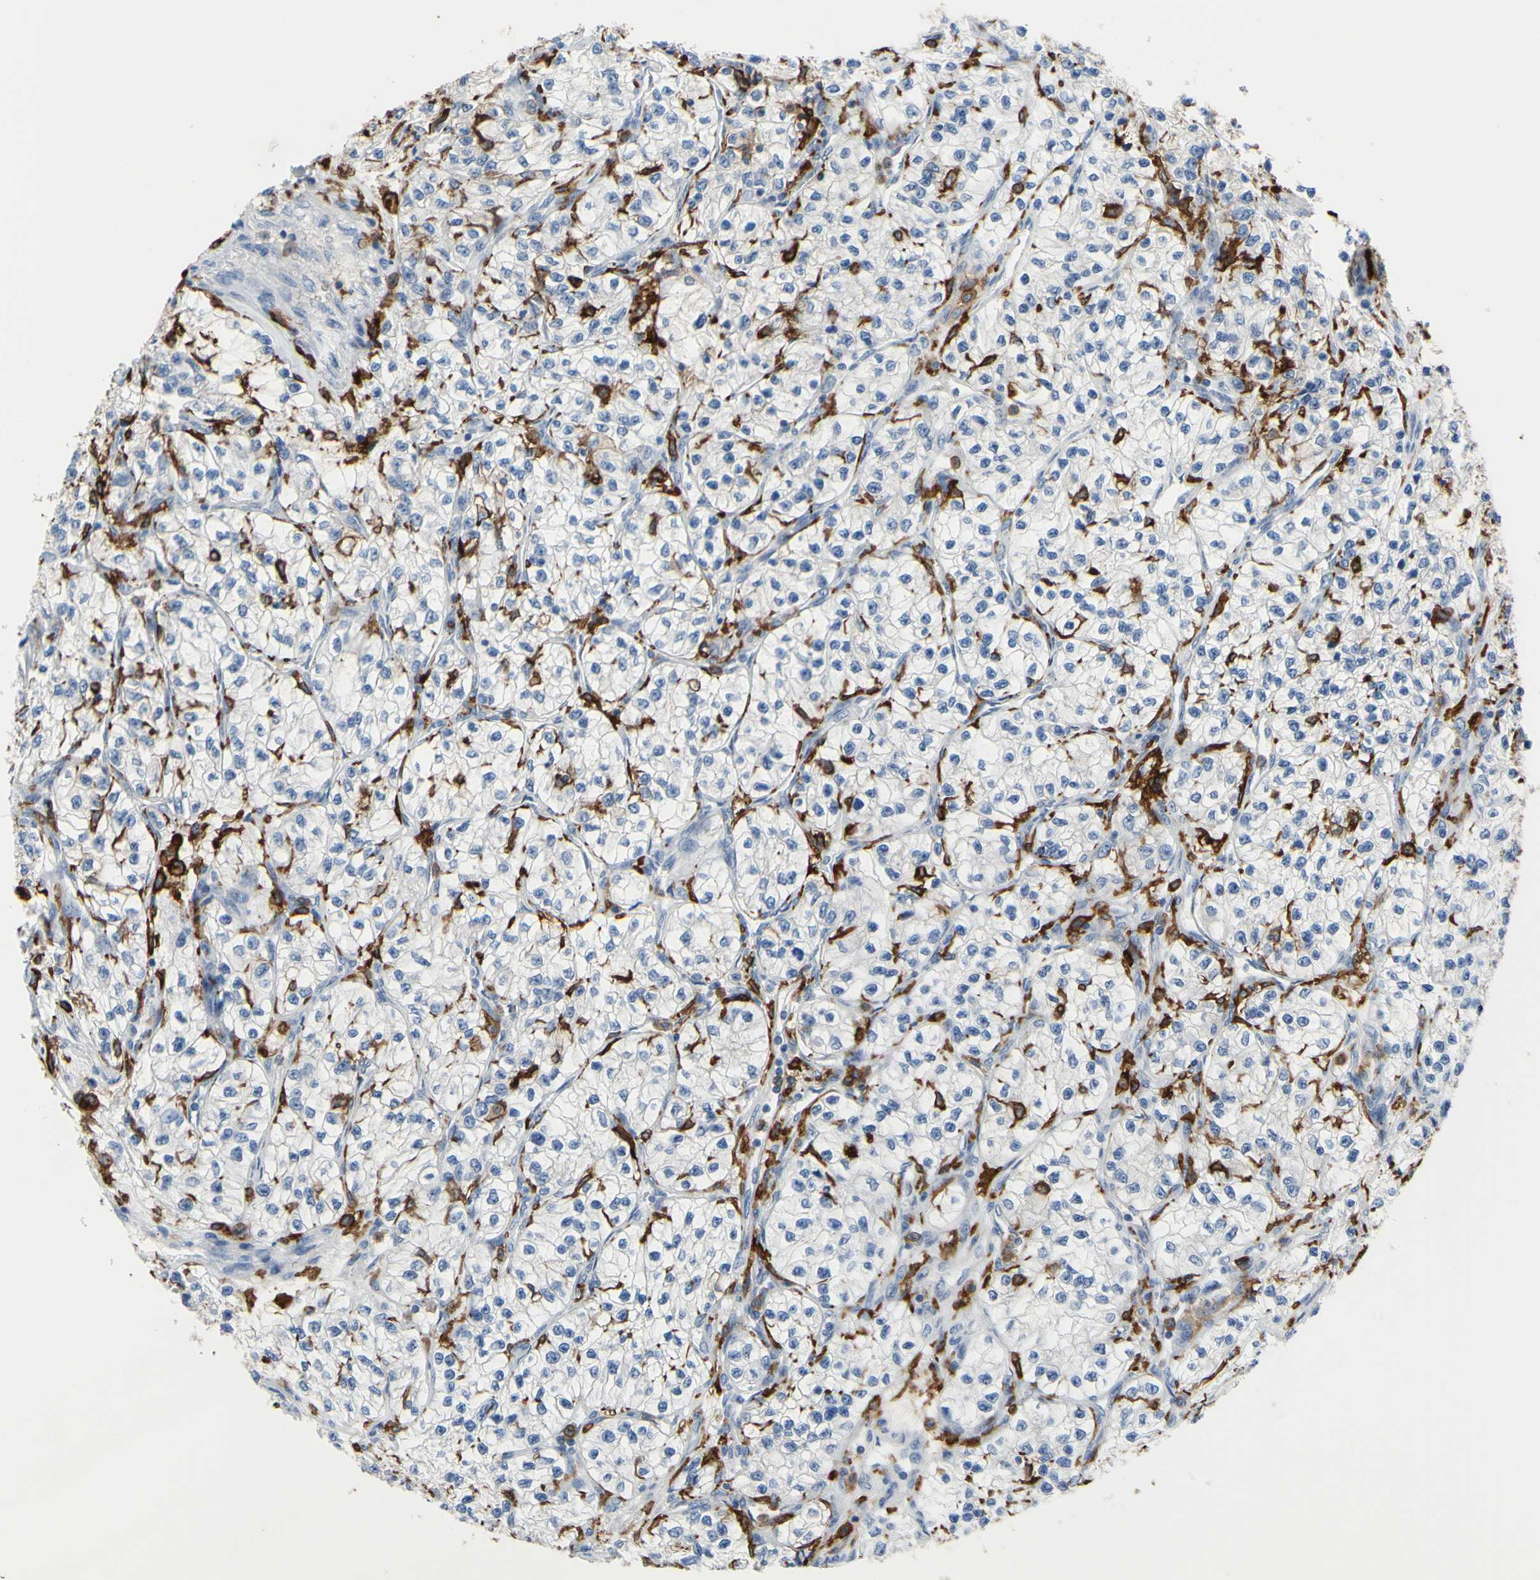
{"staining": {"intensity": "negative", "quantity": "none", "location": "none"}, "tissue": "renal cancer", "cell_type": "Tumor cells", "image_type": "cancer", "snomed": [{"axis": "morphology", "description": "Adenocarcinoma, NOS"}, {"axis": "topography", "description": "Kidney"}], "caption": "A histopathology image of human adenocarcinoma (renal) is negative for staining in tumor cells.", "gene": "FCGR2A", "patient": {"sex": "female", "age": 57}}